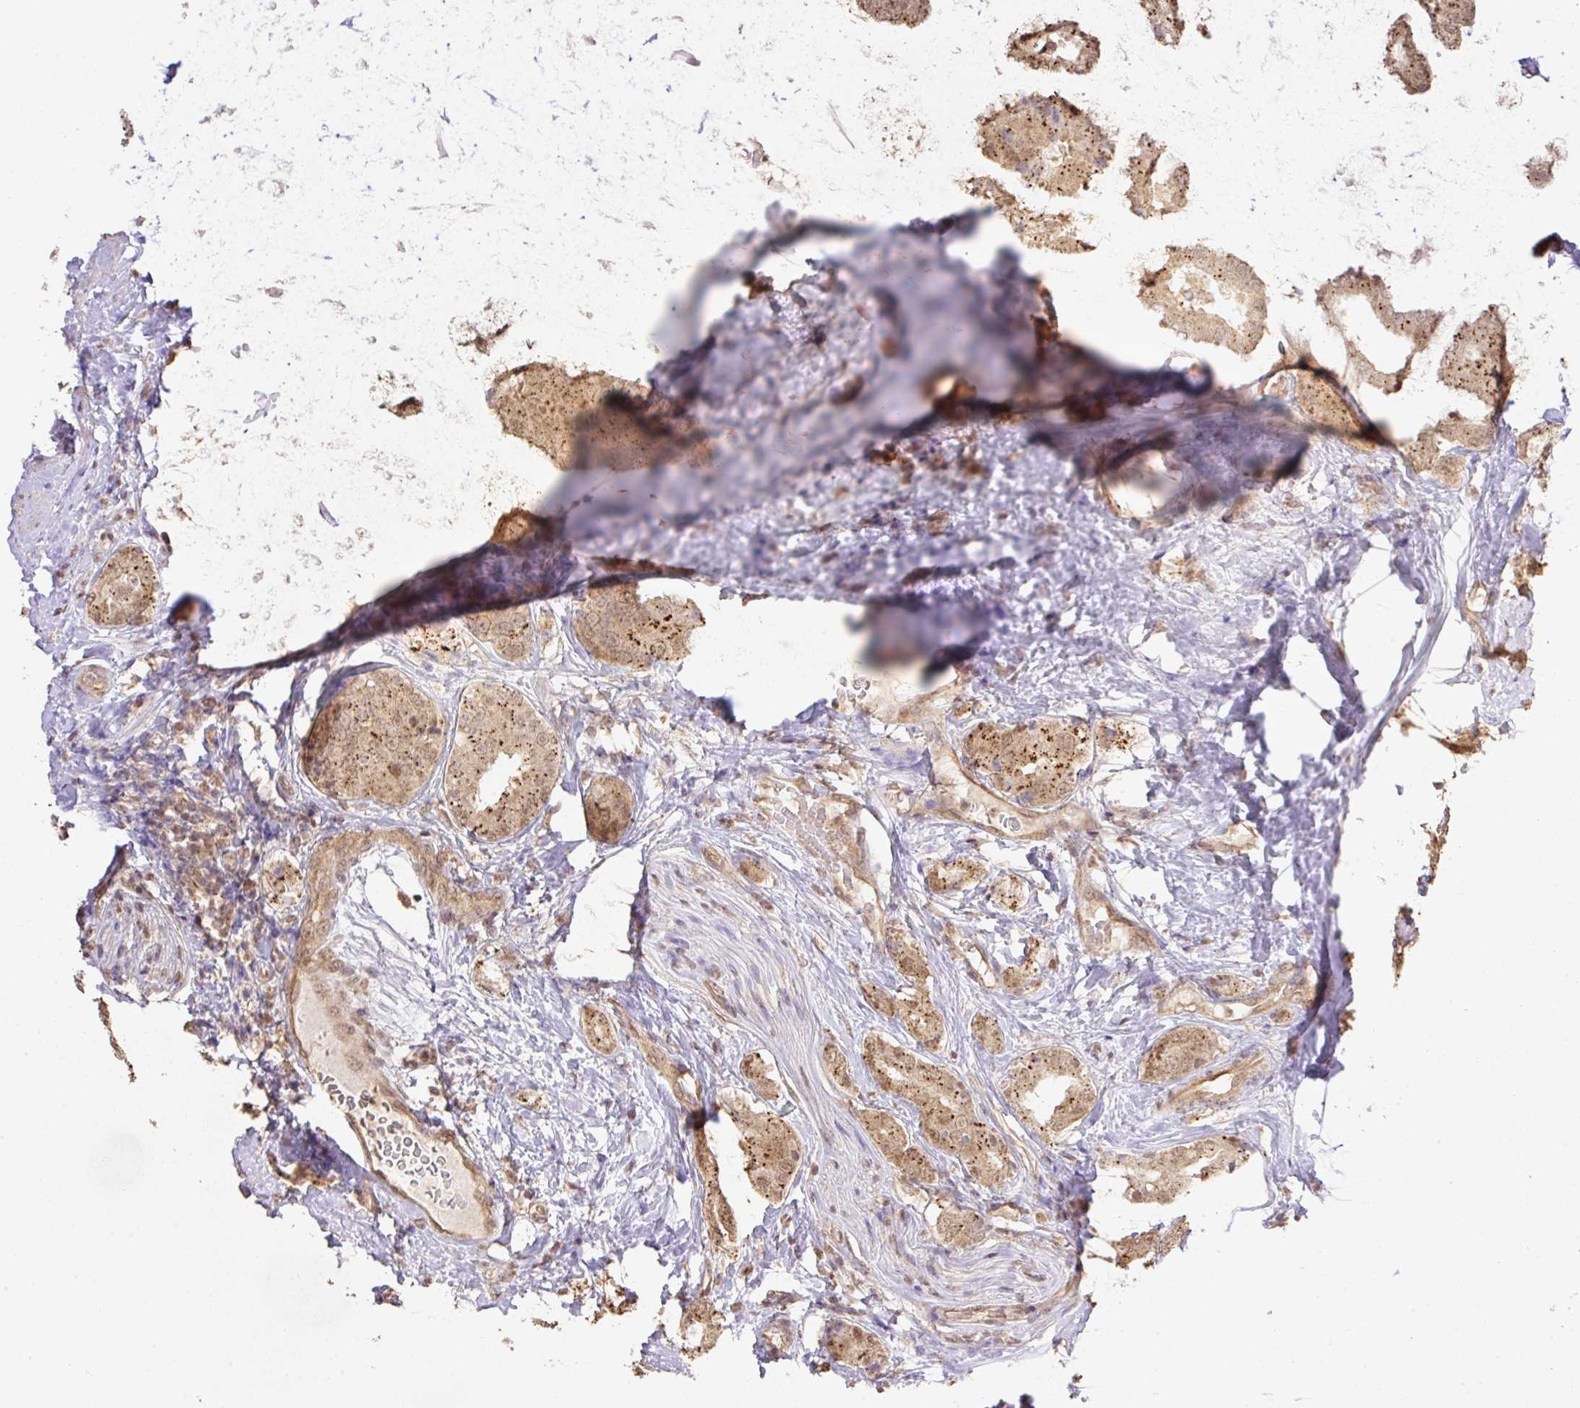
{"staining": {"intensity": "moderate", "quantity": ">75%", "location": "cytoplasmic/membranous,nuclear"}, "tissue": "prostate cancer", "cell_type": "Tumor cells", "image_type": "cancer", "snomed": [{"axis": "morphology", "description": "Adenocarcinoma, High grade"}, {"axis": "topography", "description": "Prostate"}], "caption": "Protein staining reveals moderate cytoplasmic/membranous and nuclear expression in about >75% of tumor cells in prostate cancer.", "gene": "VPS25", "patient": {"sex": "male", "age": 63}}